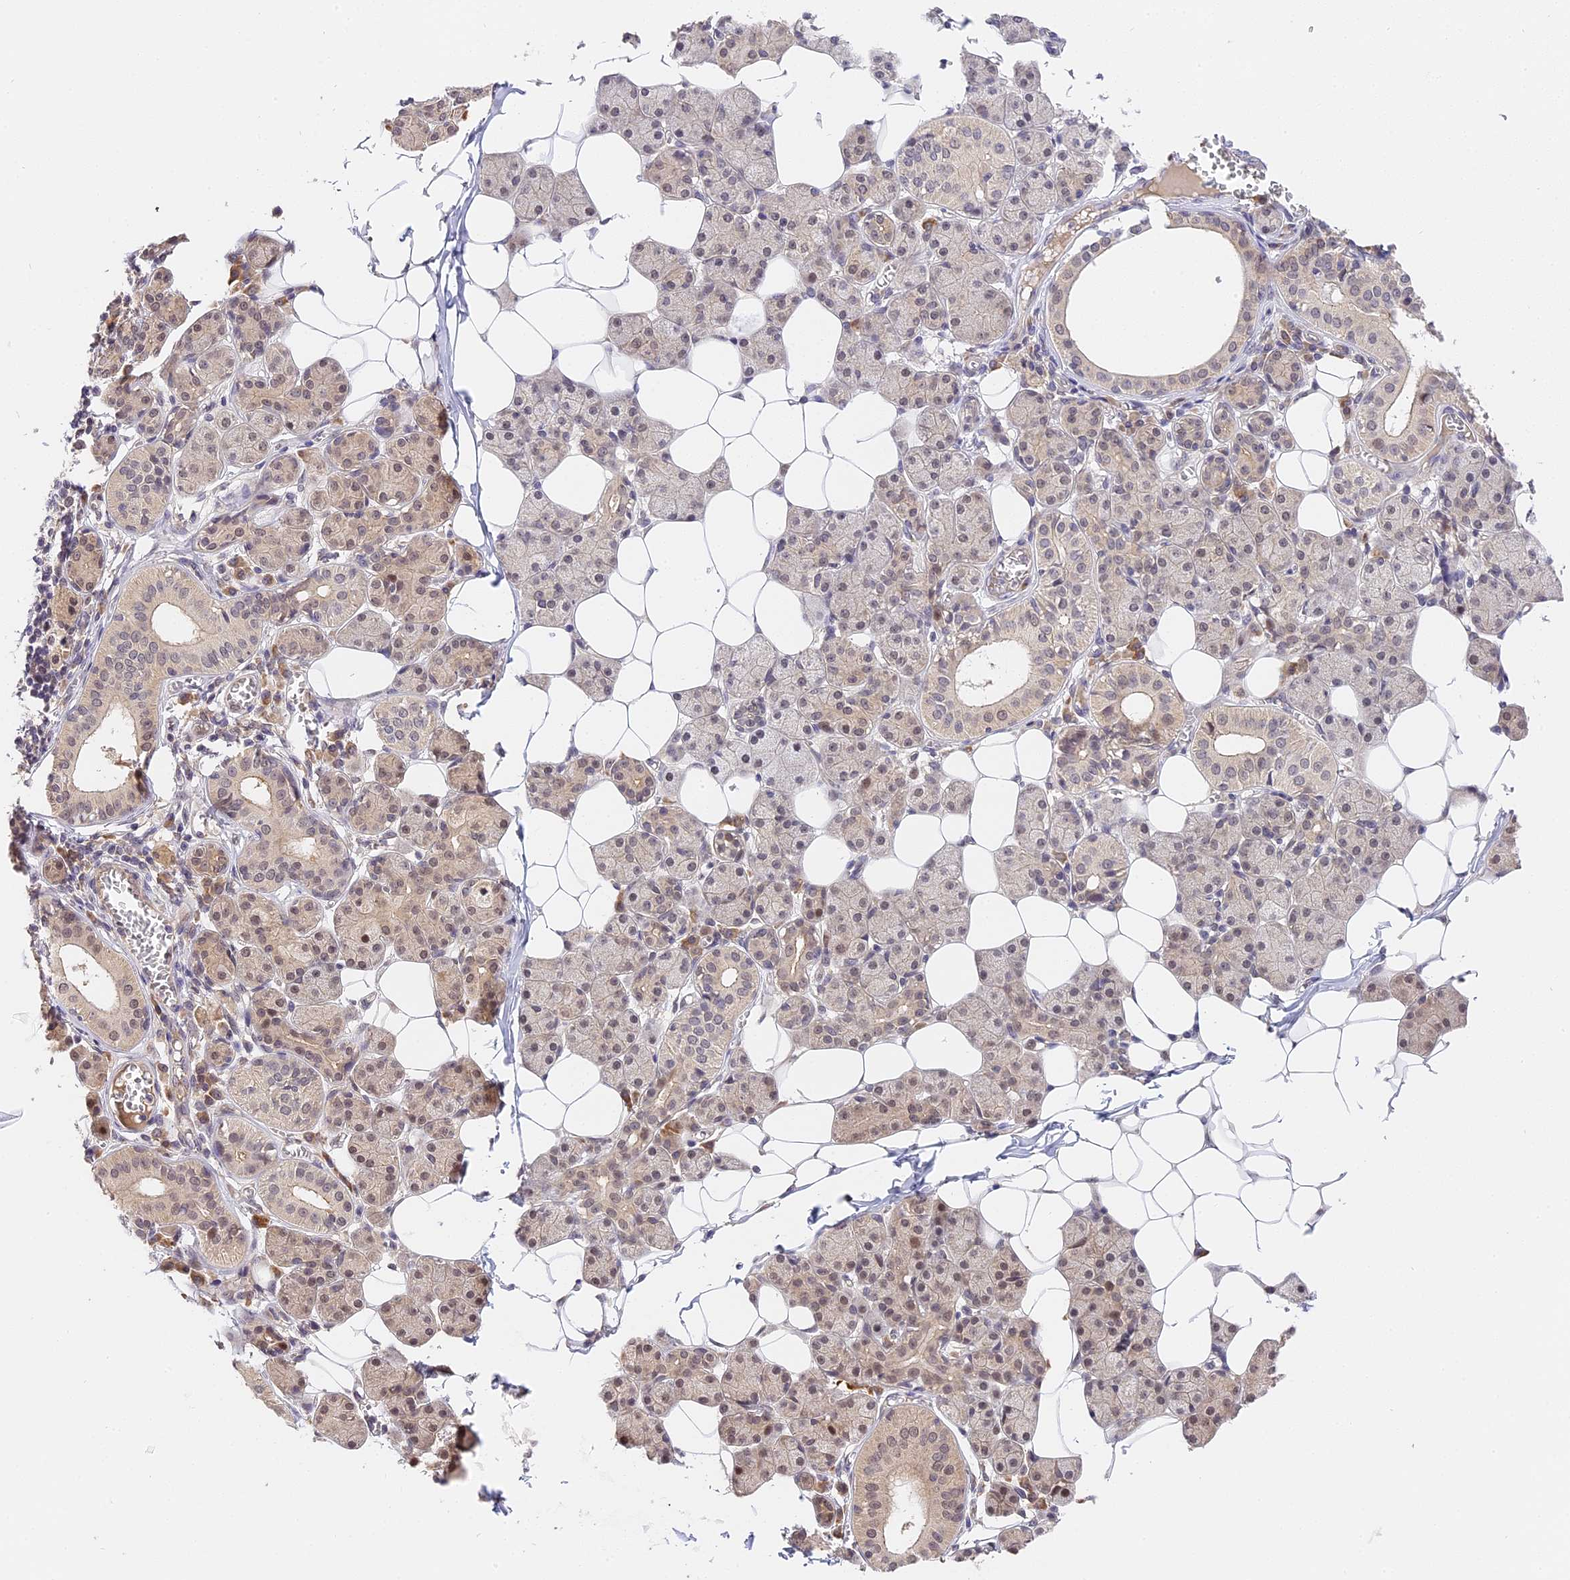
{"staining": {"intensity": "moderate", "quantity": "<25%", "location": "cytoplasmic/membranous"}, "tissue": "salivary gland", "cell_type": "Glandular cells", "image_type": "normal", "snomed": [{"axis": "morphology", "description": "Normal tissue, NOS"}, {"axis": "topography", "description": "Salivary gland"}], "caption": "The histopathology image displays a brown stain indicating the presence of a protein in the cytoplasmic/membranous of glandular cells in salivary gland. (DAB (3,3'-diaminobenzidine) = brown stain, brightfield microscopy at high magnification).", "gene": "IMPACT", "patient": {"sex": "female", "age": 33}}